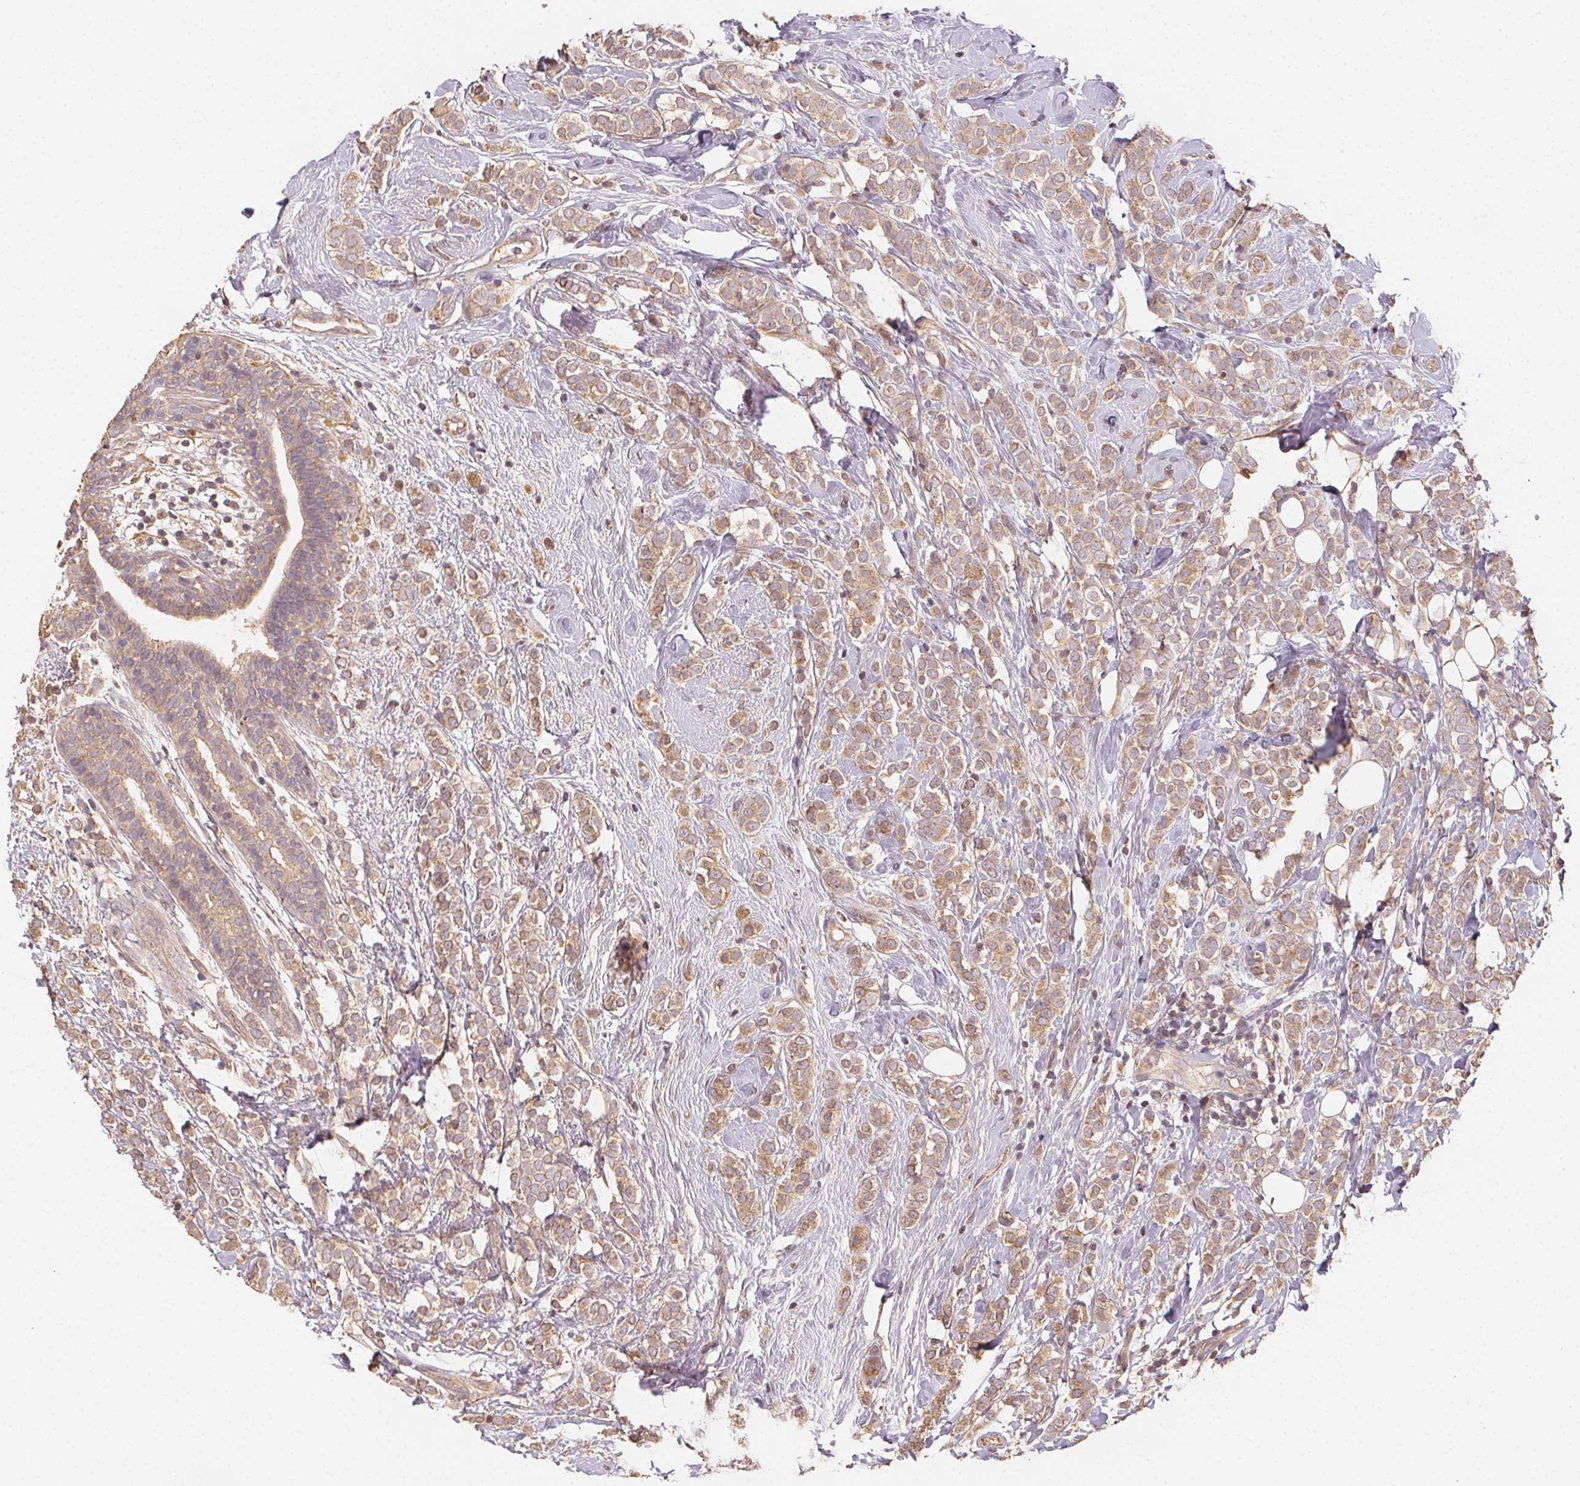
{"staining": {"intensity": "weak", "quantity": ">75%", "location": "cytoplasmic/membranous"}, "tissue": "breast cancer", "cell_type": "Tumor cells", "image_type": "cancer", "snomed": [{"axis": "morphology", "description": "Lobular carcinoma"}, {"axis": "topography", "description": "Breast"}], "caption": "Immunohistochemistry (DAB) staining of breast cancer (lobular carcinoma) reveals weak cytoplasmic/membranous protein staining in approximately >75% of tumor cells. (IHC, brightfield microscopy, high magnification).", "gene": "RALA", "patient": {"sex": "female", "age": 49}}